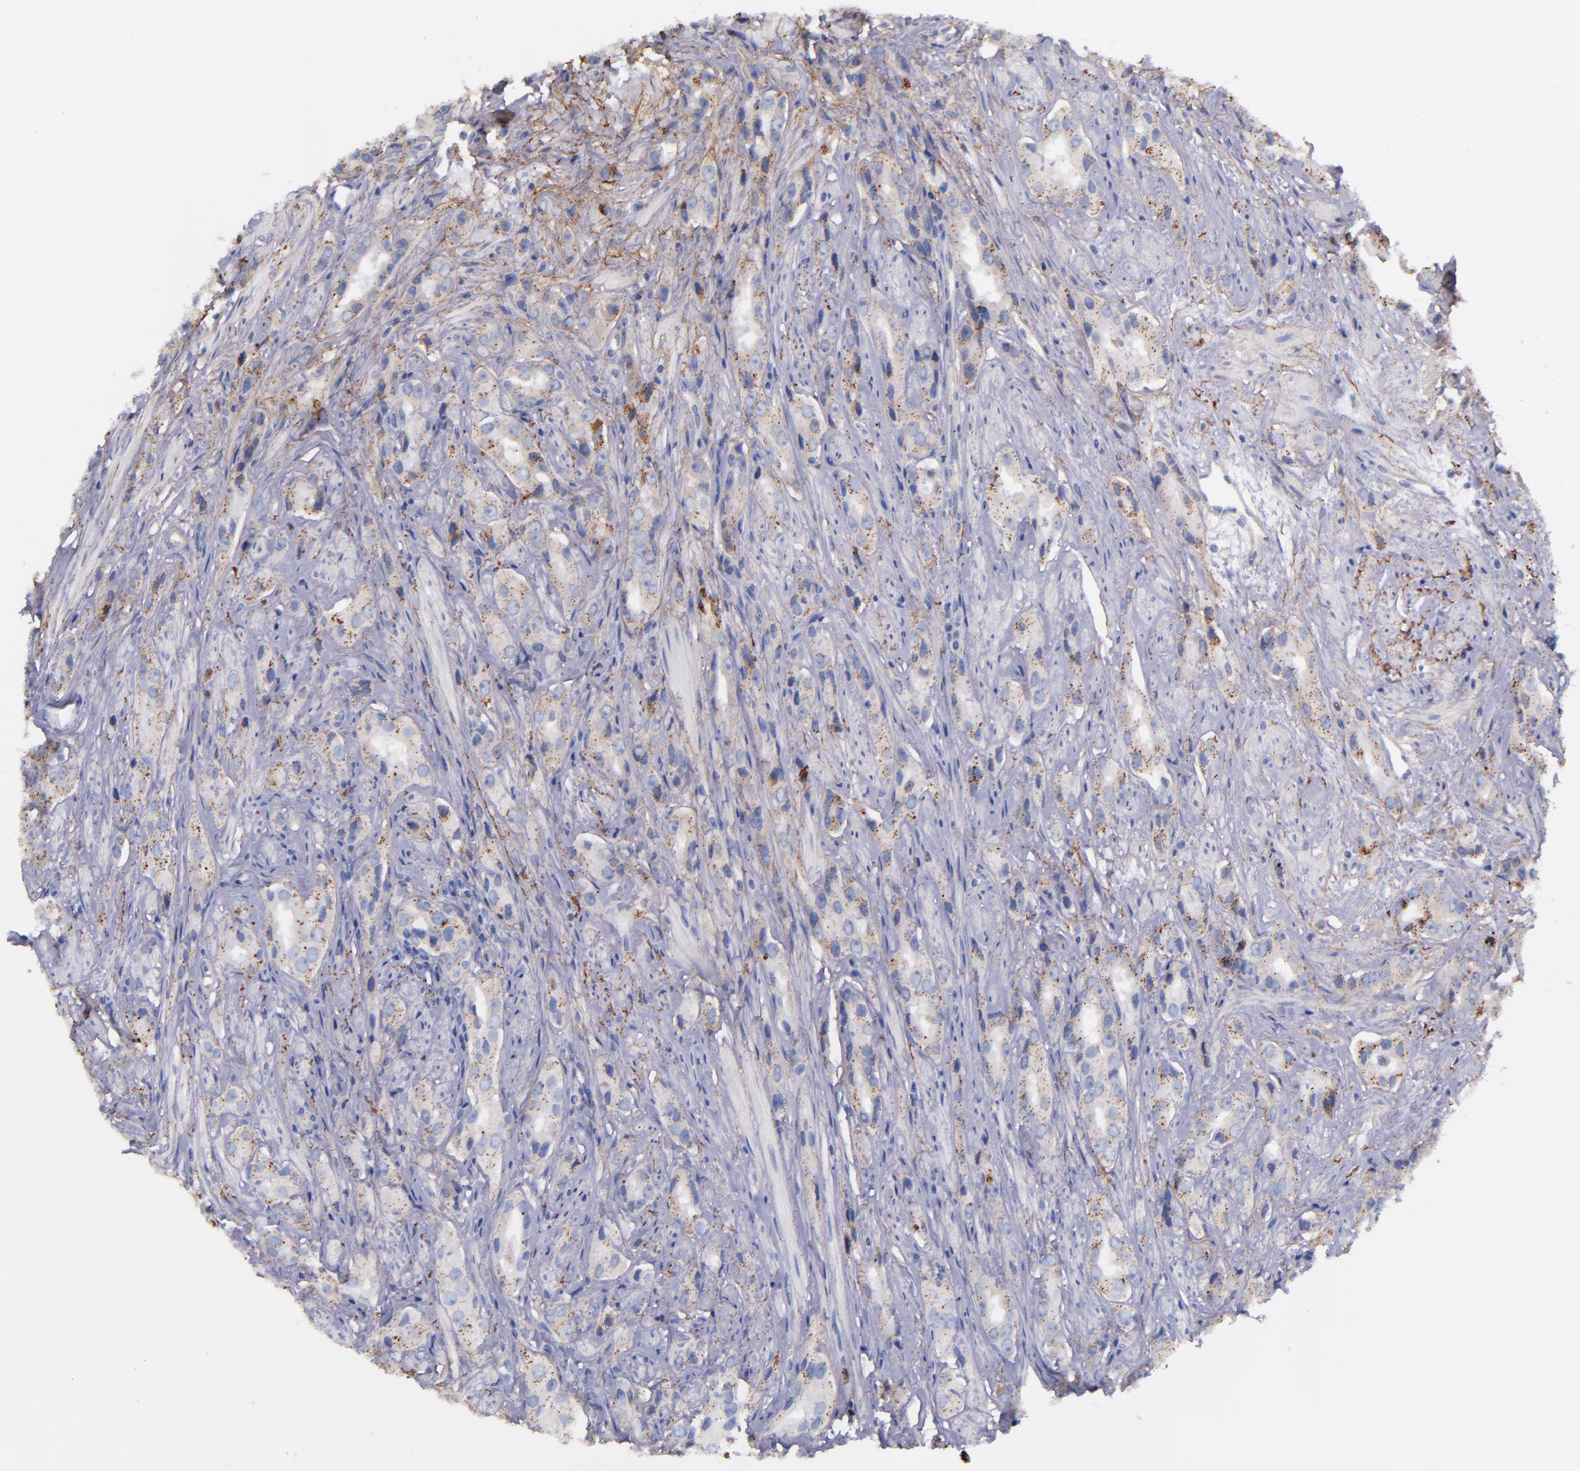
{"staining": {"intensity": "moderate", "quantity": "25%-75%", "location": "cytoplasmic/membranous"}, "tissue": "prostate cancer", "cell_type": "Tumor cells", "image_type": "cancer", "snomed": [{"axis": "morphology", "description": "Adenocarcinoma, Medium grade"}, {"axis": "topography", "description": "Prostate"}], "caption": "Approximately 25%-75% of tumor cells in human prostate cancer display moderate cytoplasmic/membranous protein staining as visualized by brown immunohistochemical staining.", "gene": "IVL", "patient": {"sex": "male", "age": 53}}